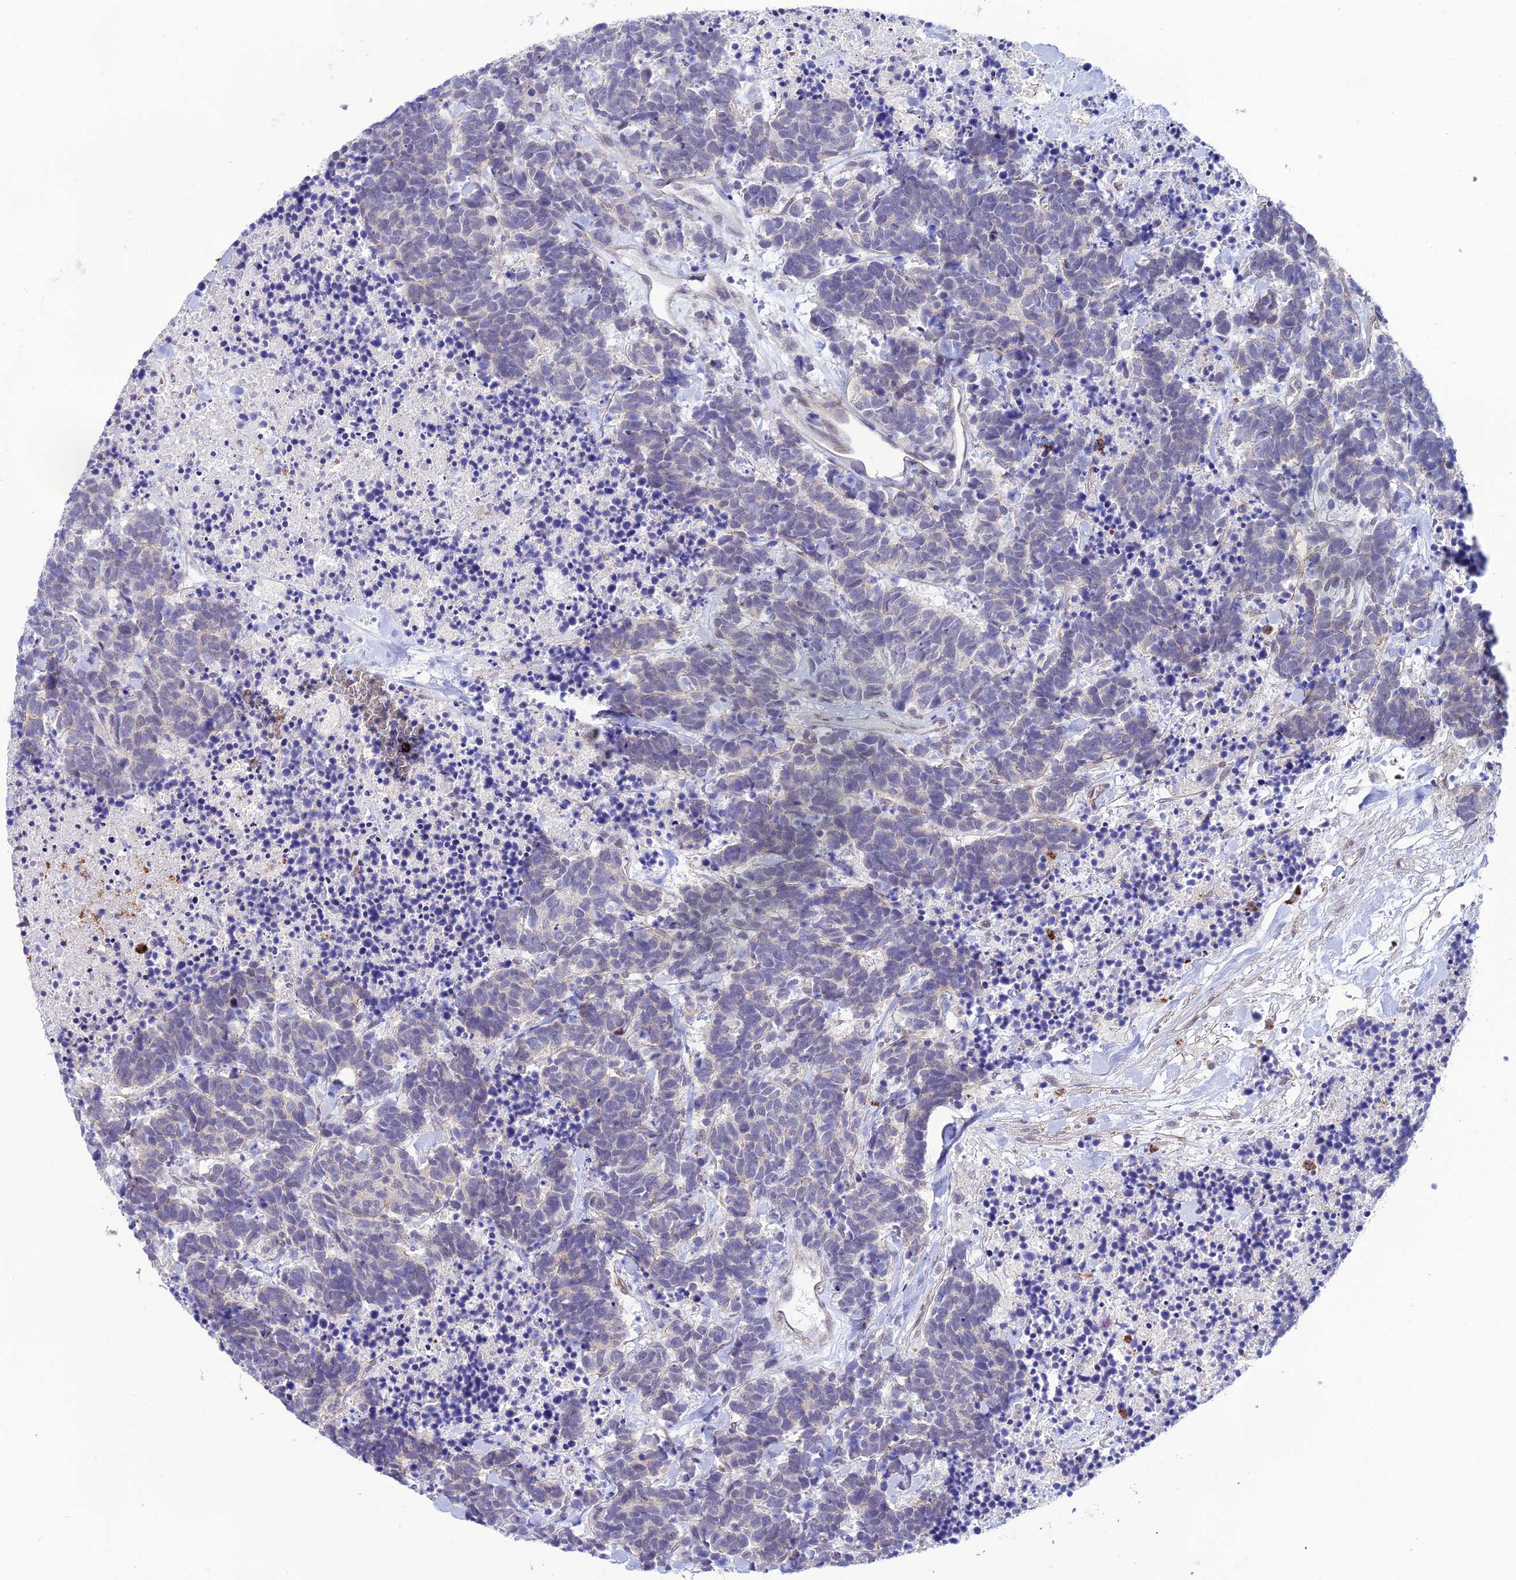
{"staining": {"intensity": "negative", "quantity": "none", "location": "none"}, "tissue": "carcinoid", "cell_type": "Tumor cells", "image_type": "cancer", "snomed": [{"axis": "morphology", "description": "Carcinoma, NOS"}, {"axis": "morphology", "description": "Carcinoid, malignant, NOS"}, {"axis": "topography", "description": "Prostate"}], "caption": "IHC image of carcinoid stained for a protein (brown), which reveals no expression in tumor cells.", "gene": "COL6A6", "patient": {"sex": "male", "age": 57}}